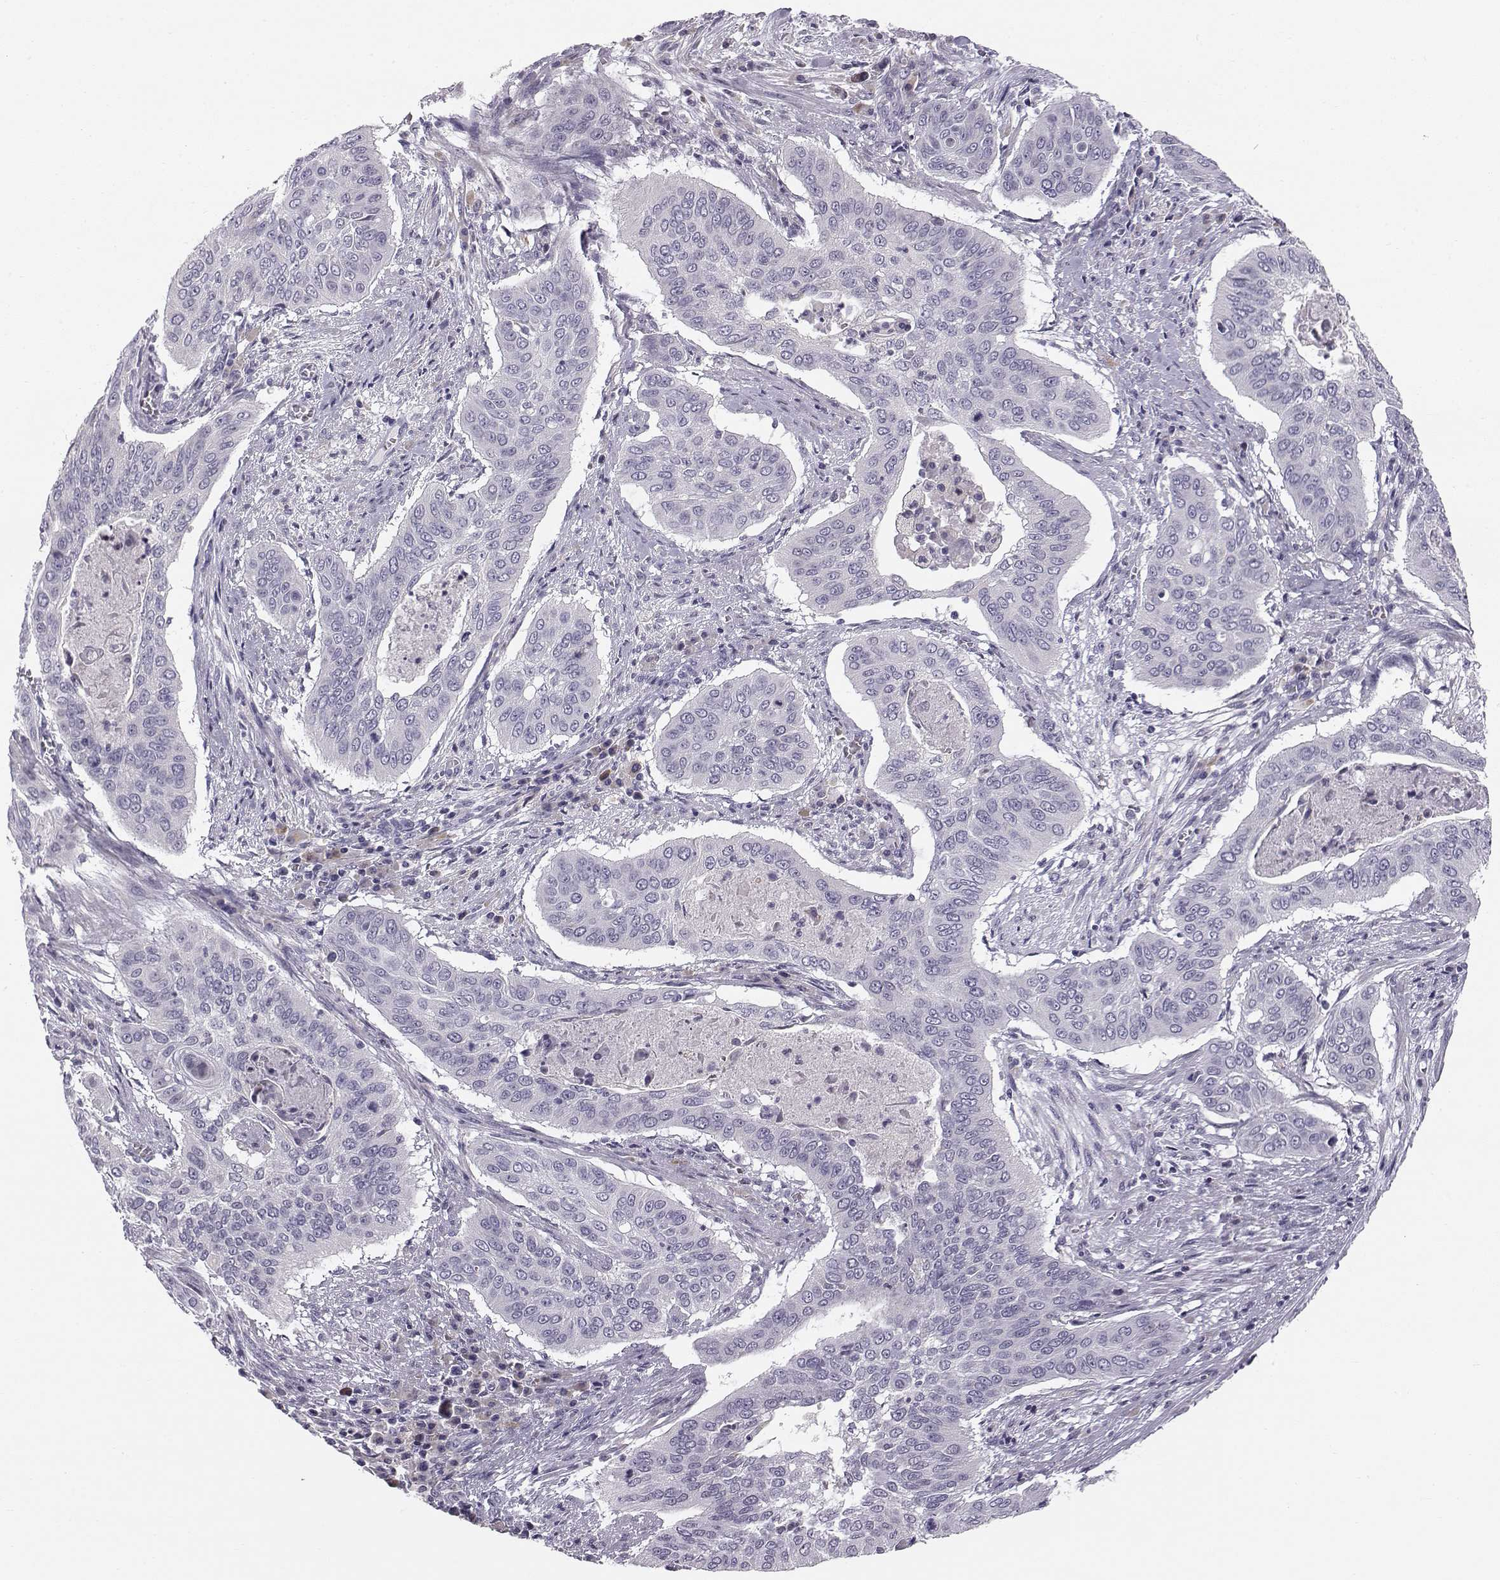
{"staining": {"intensity": "negative", "quantity": "none", "location": "none"}, "tissue": "cervical cancer", "cell_type": "Tumor cells", "image_type": "cancer", "snomed": [{"axis": "morphology", "description": "Squamous cell carcinoma, NOS"}, {"axis": "topography", "description": "Cervix"}], "caption": "Cervical squamous cell carcinoma was stained to show a protein in brown. There is no significant staining in tumor cells. (DAB immunohistochemistry (IHC), high magnification).", "gene": "ACSL6", "patient": {"sex": "female", "age": 39}}